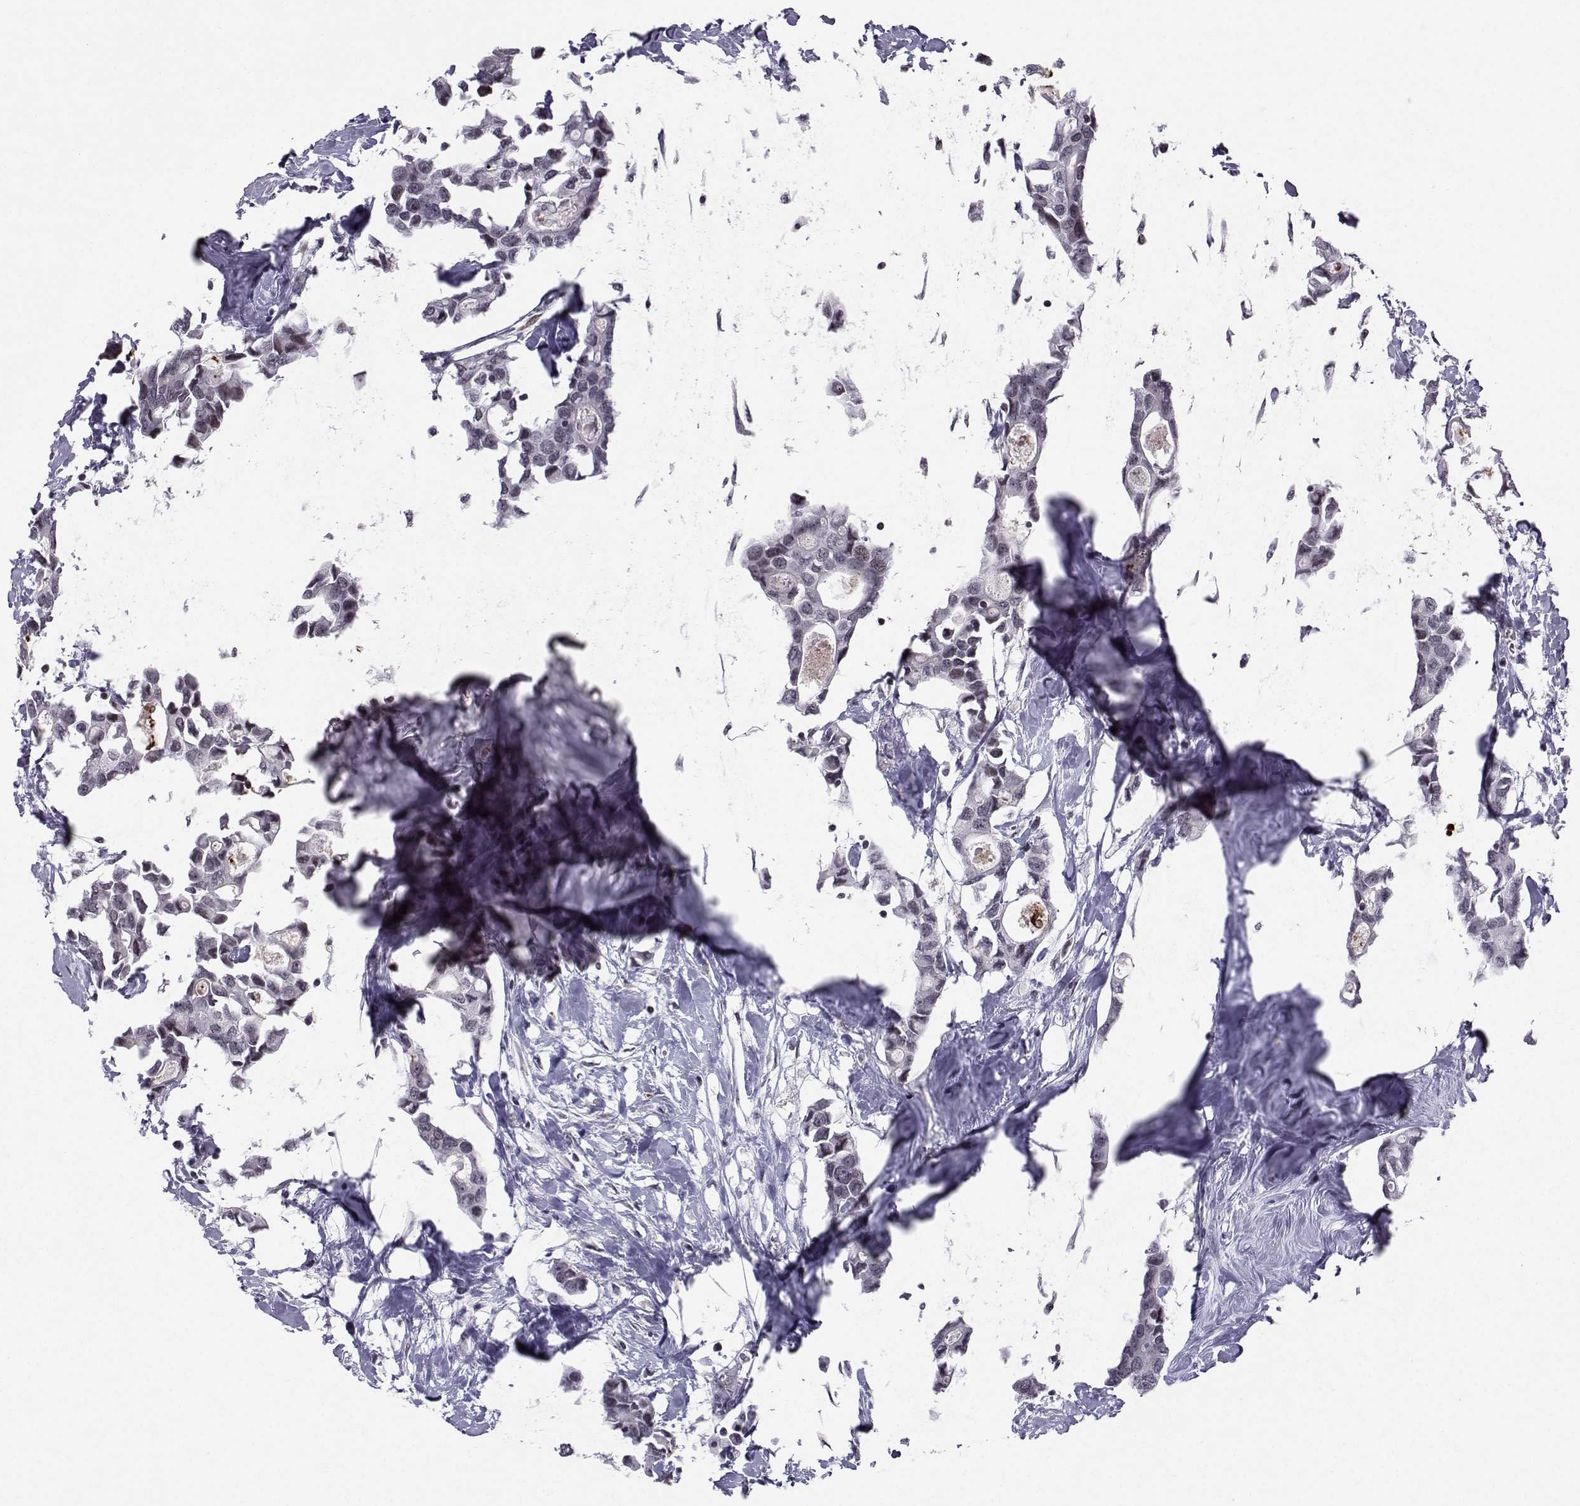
{"staining": {"intensity": "negative", "quantity": "none", "location": "none"}, "tissue": "breast cancer", "cell_type": "Tumor cells", "image_type": "cancer", "snomed": [{"axis": "morphology", "description": "Duct carcinoma"}, {"axis": "topography", "description": "Breast"}], "caption": "High magnification brightfield microscopy of breast cancer (intraductal carcinoma) stained with DAB (brown) and counterstained with hematoxylin (blue): tumor cells show no significant expression.", "gene": "MARCHF4", "patient": {"sex": "female", "age": 83}}